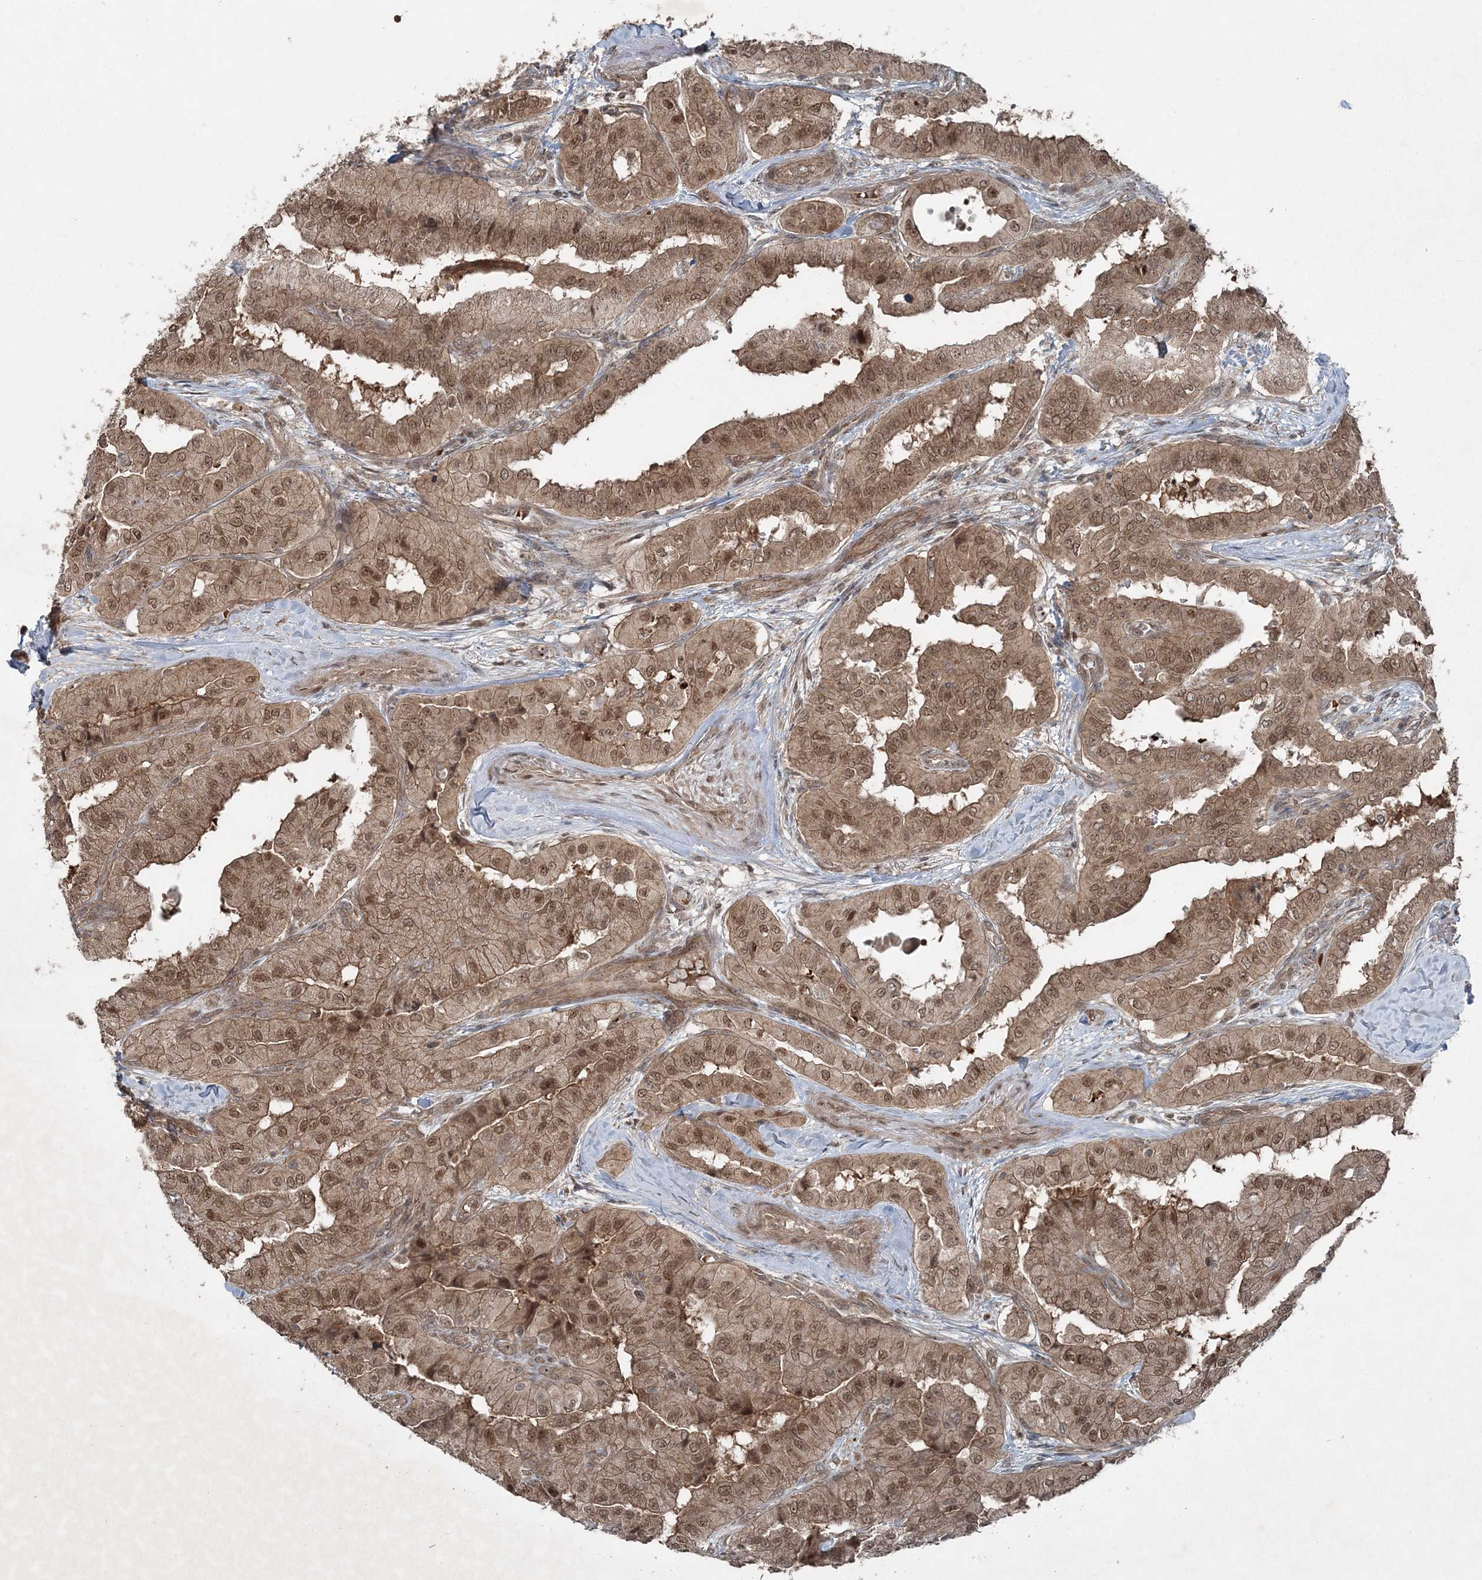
{"staining": {"intensity": "moderate", "quantity": ">75%", "location": "cytoplasmic/membranous,nuclear"}, "tissue": "thyroid cancer", "cell_type": "Tumor cells", "image_type": "cancer", "snomed": [{"axis": "morphology", "description": "Papillary adenocarcinoma, NOS"}, {"axis": "topography", "description": "Thyroid gland"}], "caption": "Thyroid cancer (papillary adenocarcinoma) stained for a protein demonstrates moderate cytoplasmic/membranous and nuclear positivity in tumor cells.", "gene": "FBXL17", "patient": {"sex": "female", "age": 59}}